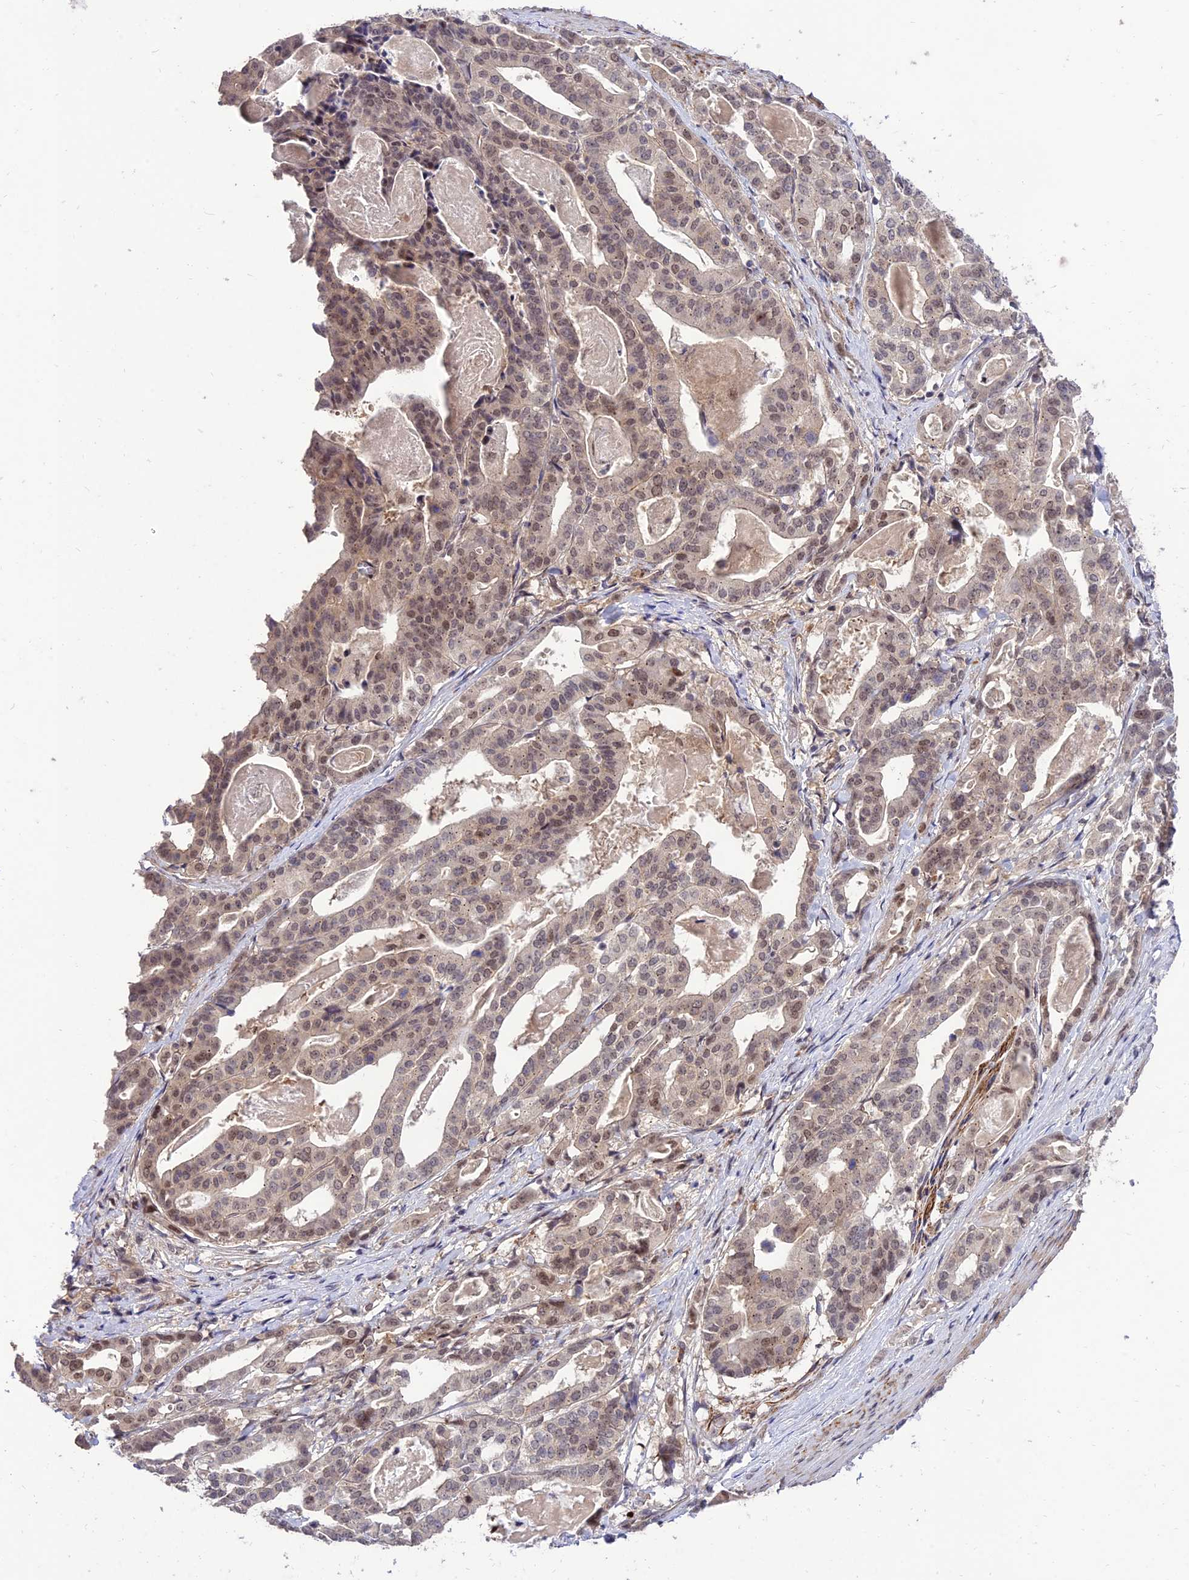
{"staining": {"intensity": "moderate", "quantity": ">75%", "location": "nuclear"}, "tissue": "stomach cancer", "cell_type": "Tumor cells", "image_type": "cancer", "snomed": [{"axis": "morphology", "description": "Adenocarcinoma, NOS"}, {"axis": "topography", "description": "Stomach"}], "caption": "Approximately >75% of tumor cells in human adenocarcinoma (stomach) exhibit moderate nuclear protein expression as visualized by brown immunohistochemical staining.", "gene": "ZNF85", "patient": {"sex": "male", "age": 48}}